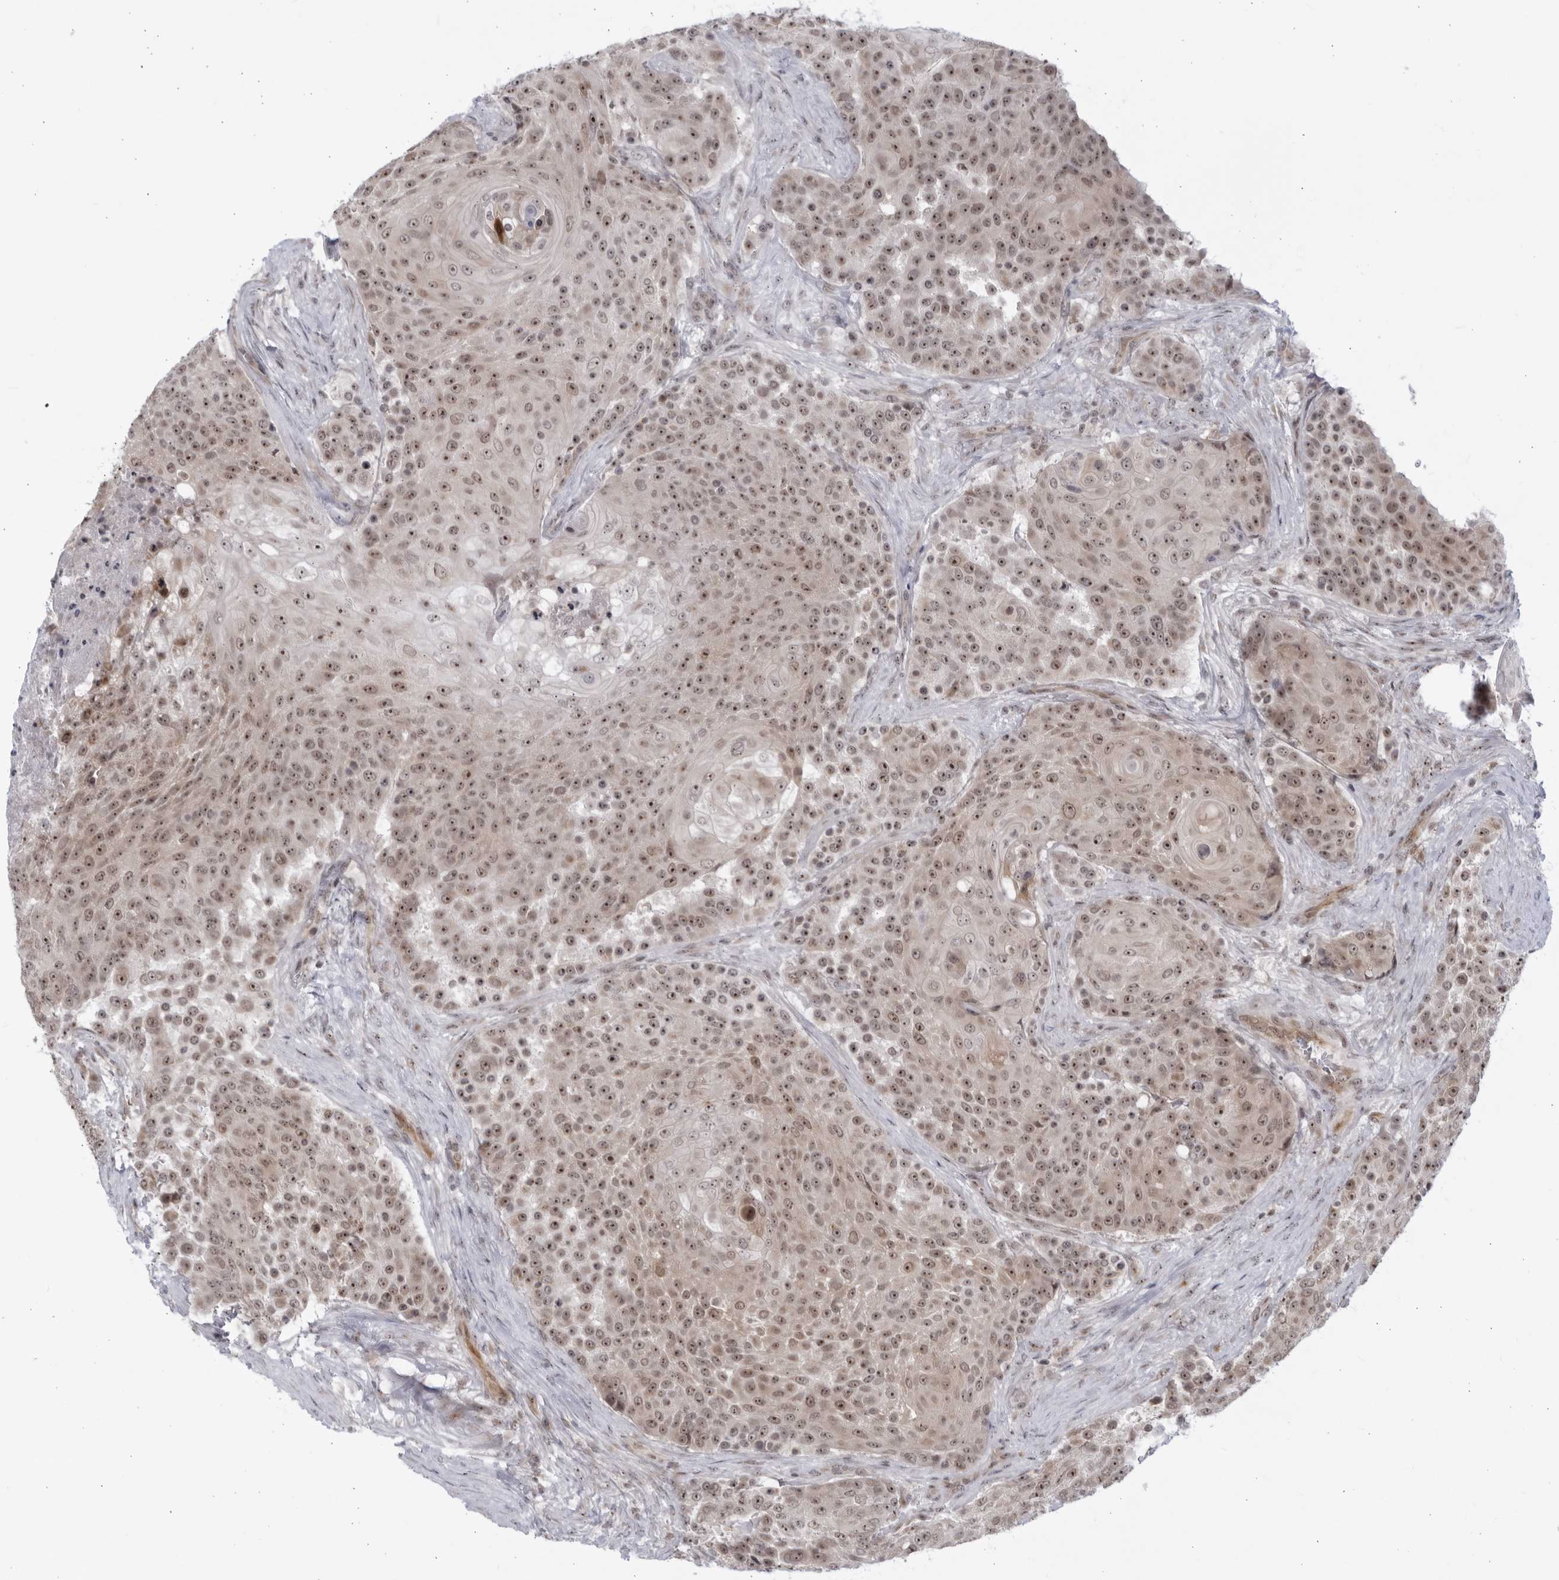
{"staining": {"intensity": "moderate", "quantity": ">75%", "location": "nuclear"}, "tissue": "urothelial cancer", "cell_type": "Tumor cells", "image_type": "cancer", "snomed": [{"axis": "morphology", "description": "Urothelial carcinoma, High grade"}, {"axis": "topography", "description": "Urinary bladder"}], "caption": "Immunohistochemistry of high-grade urothelial carcinoma demonstrates medium levels of moderate nuclear expression in approximately >75% of tumor cells. (Brightfield microscopy of DAB IHC at high magnification).", "gene": "ITGB3BP", "patient": {"sex": "female", "age": 63}}